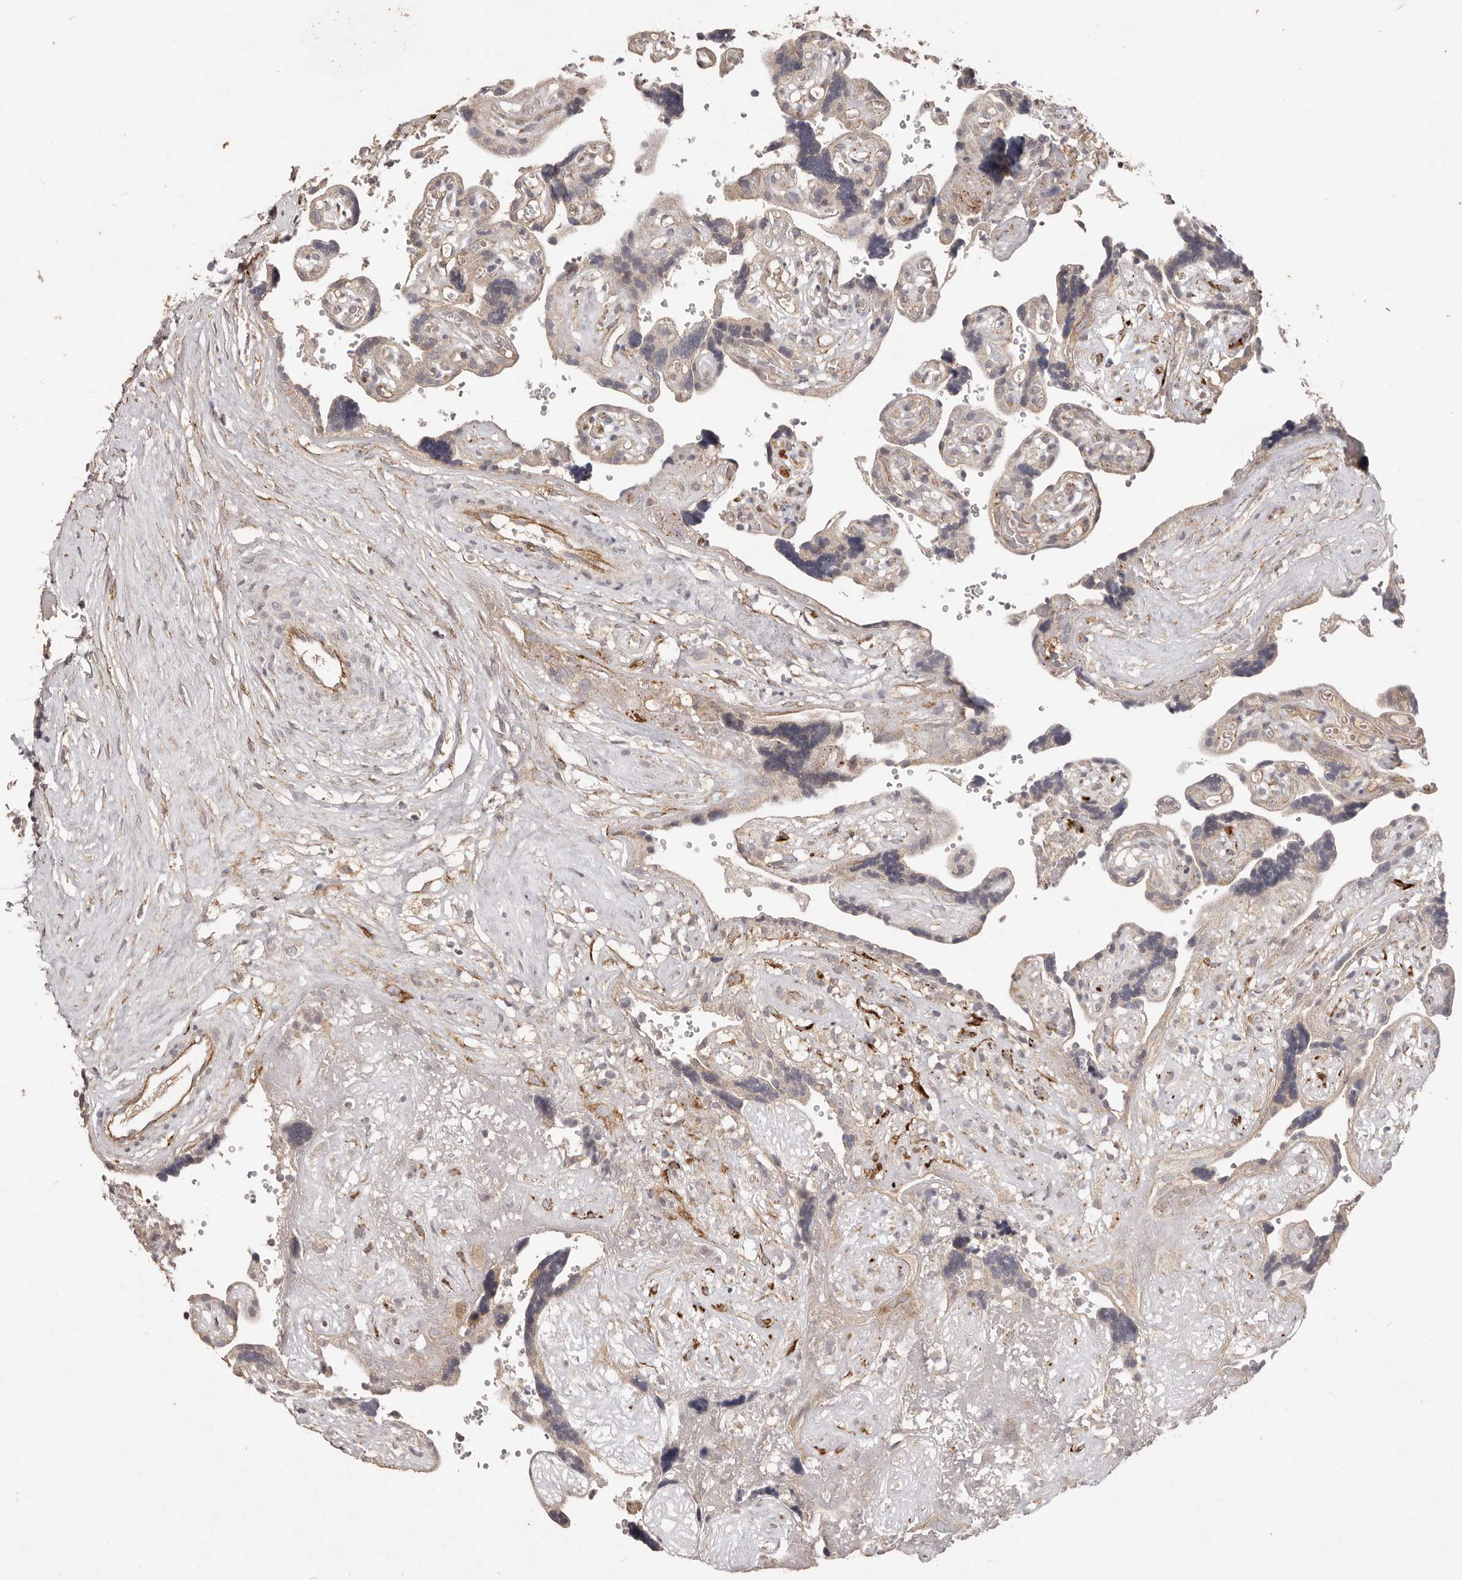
{"staining": {"intensity": "moderate", "quantity": ">75%", "location": "cytoplasmic/membranous"}, "tissue": "placenta", "cell_type": "Decidual cells", "image_type": "normal", "snomed": [{"axis": "morphology", "description": "Normal tissue, NOS"}, {"axis": "topography", "description": "Placenta"}], "caption": "The immunohistochemical stain labels moderate cytoplasmic/membranous positivity in decidual cells of unremarkable placenta. (Stains: DAB (3,3'-diaminobenzidine) in brown, nuclei in blue, Microscopy: brightfield microscopy at high magnification).", "gene": "PLOD2", "patient": {"sex": "female", "age": 30}}